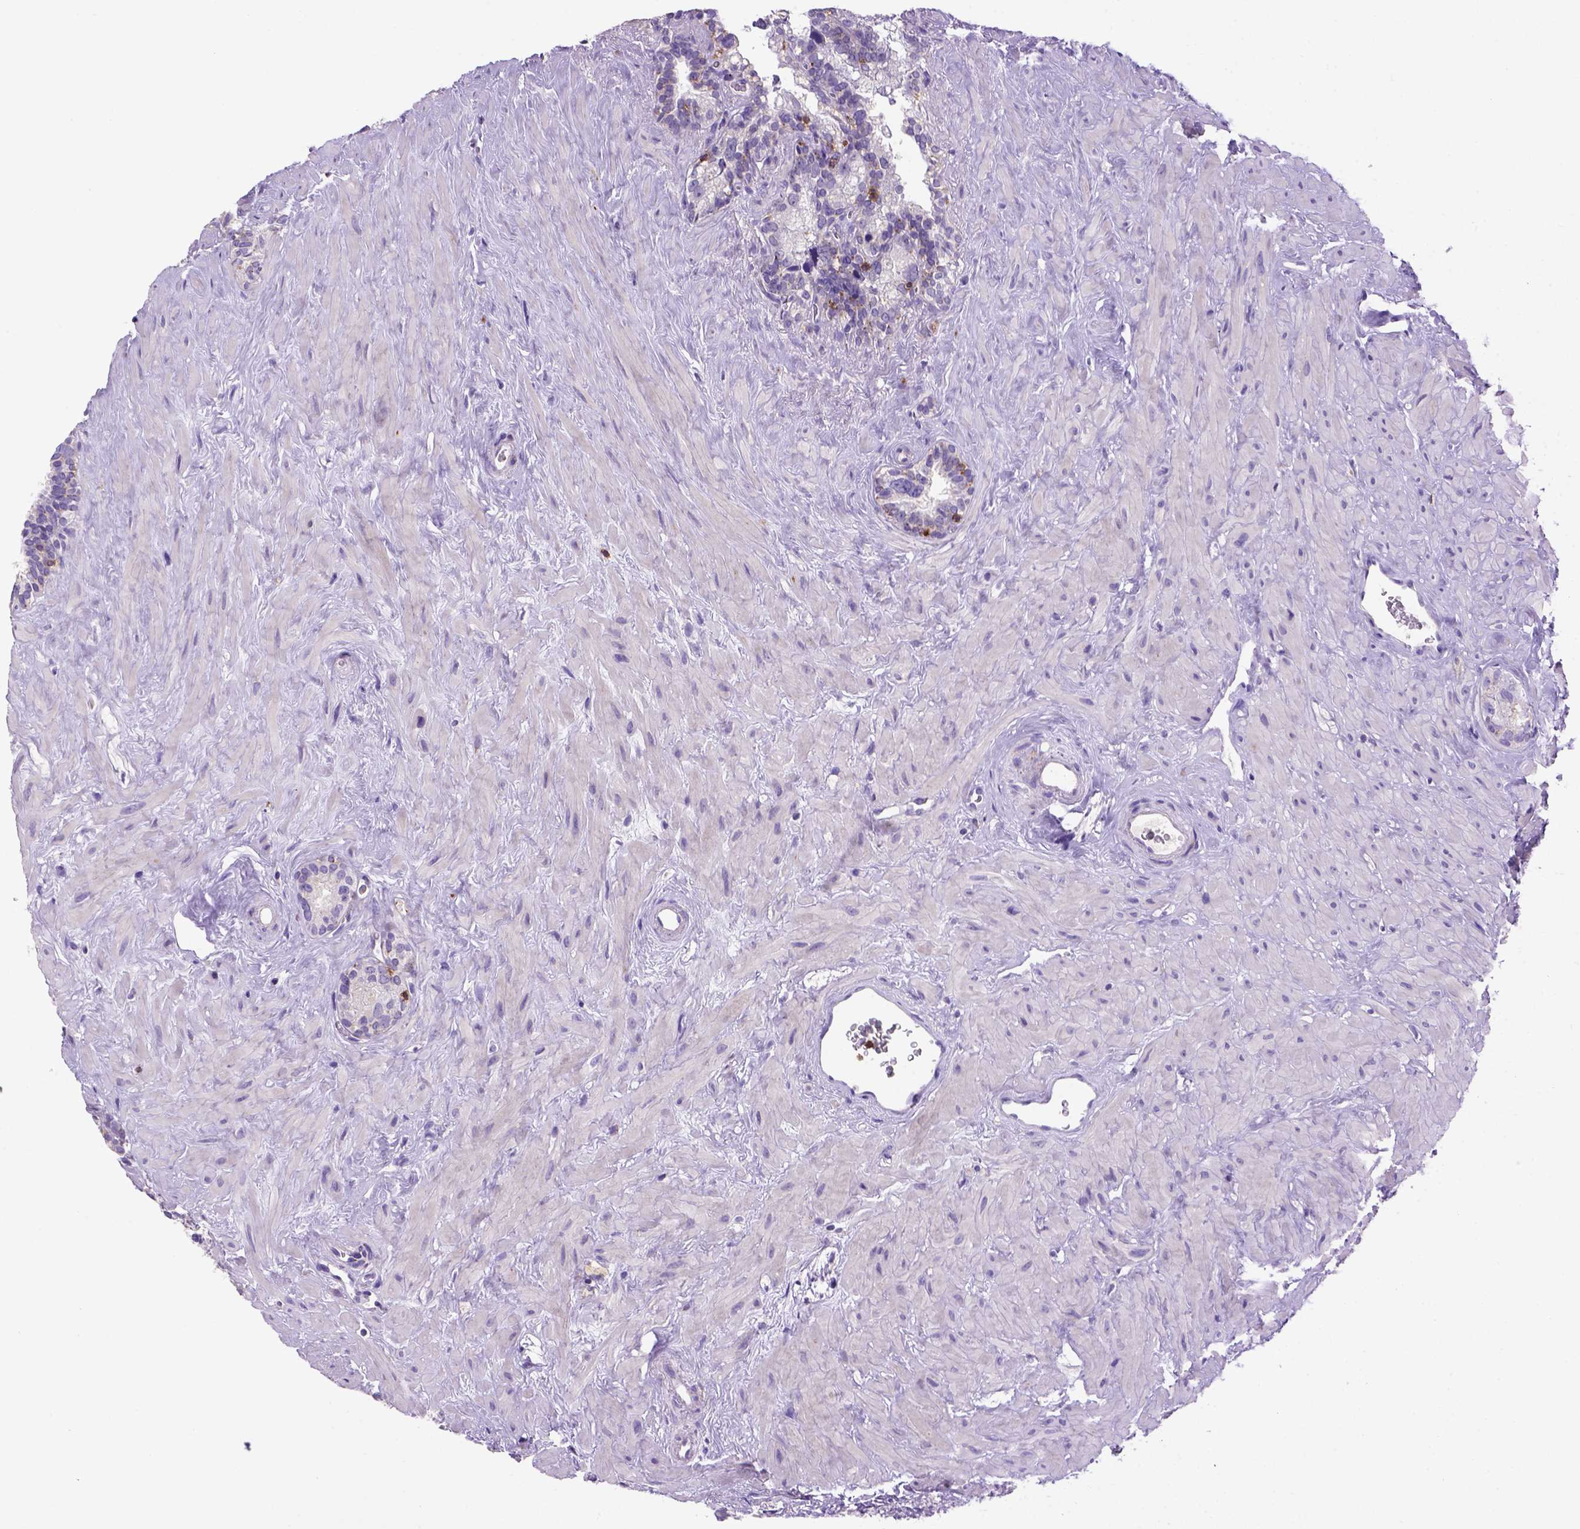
{"staining": {"intensity": "negative", "quantity": "none", "location": "none"}, "tissue": "seminal vesicle", "cell_type": "Glandular cells", "image_type": "normal", "snomed": [{"axis": "morphology", "description": "Normal tissue, NOS"}, {"axis": "topography", "description": "Seminal veicle"}], "caption": "DAB immunohistochemical staining of normal human seminal vesicle shows no significant positivity in glandular cells.", "gene": "CD3E", "patient": {"sex": "male", "age": 71}}